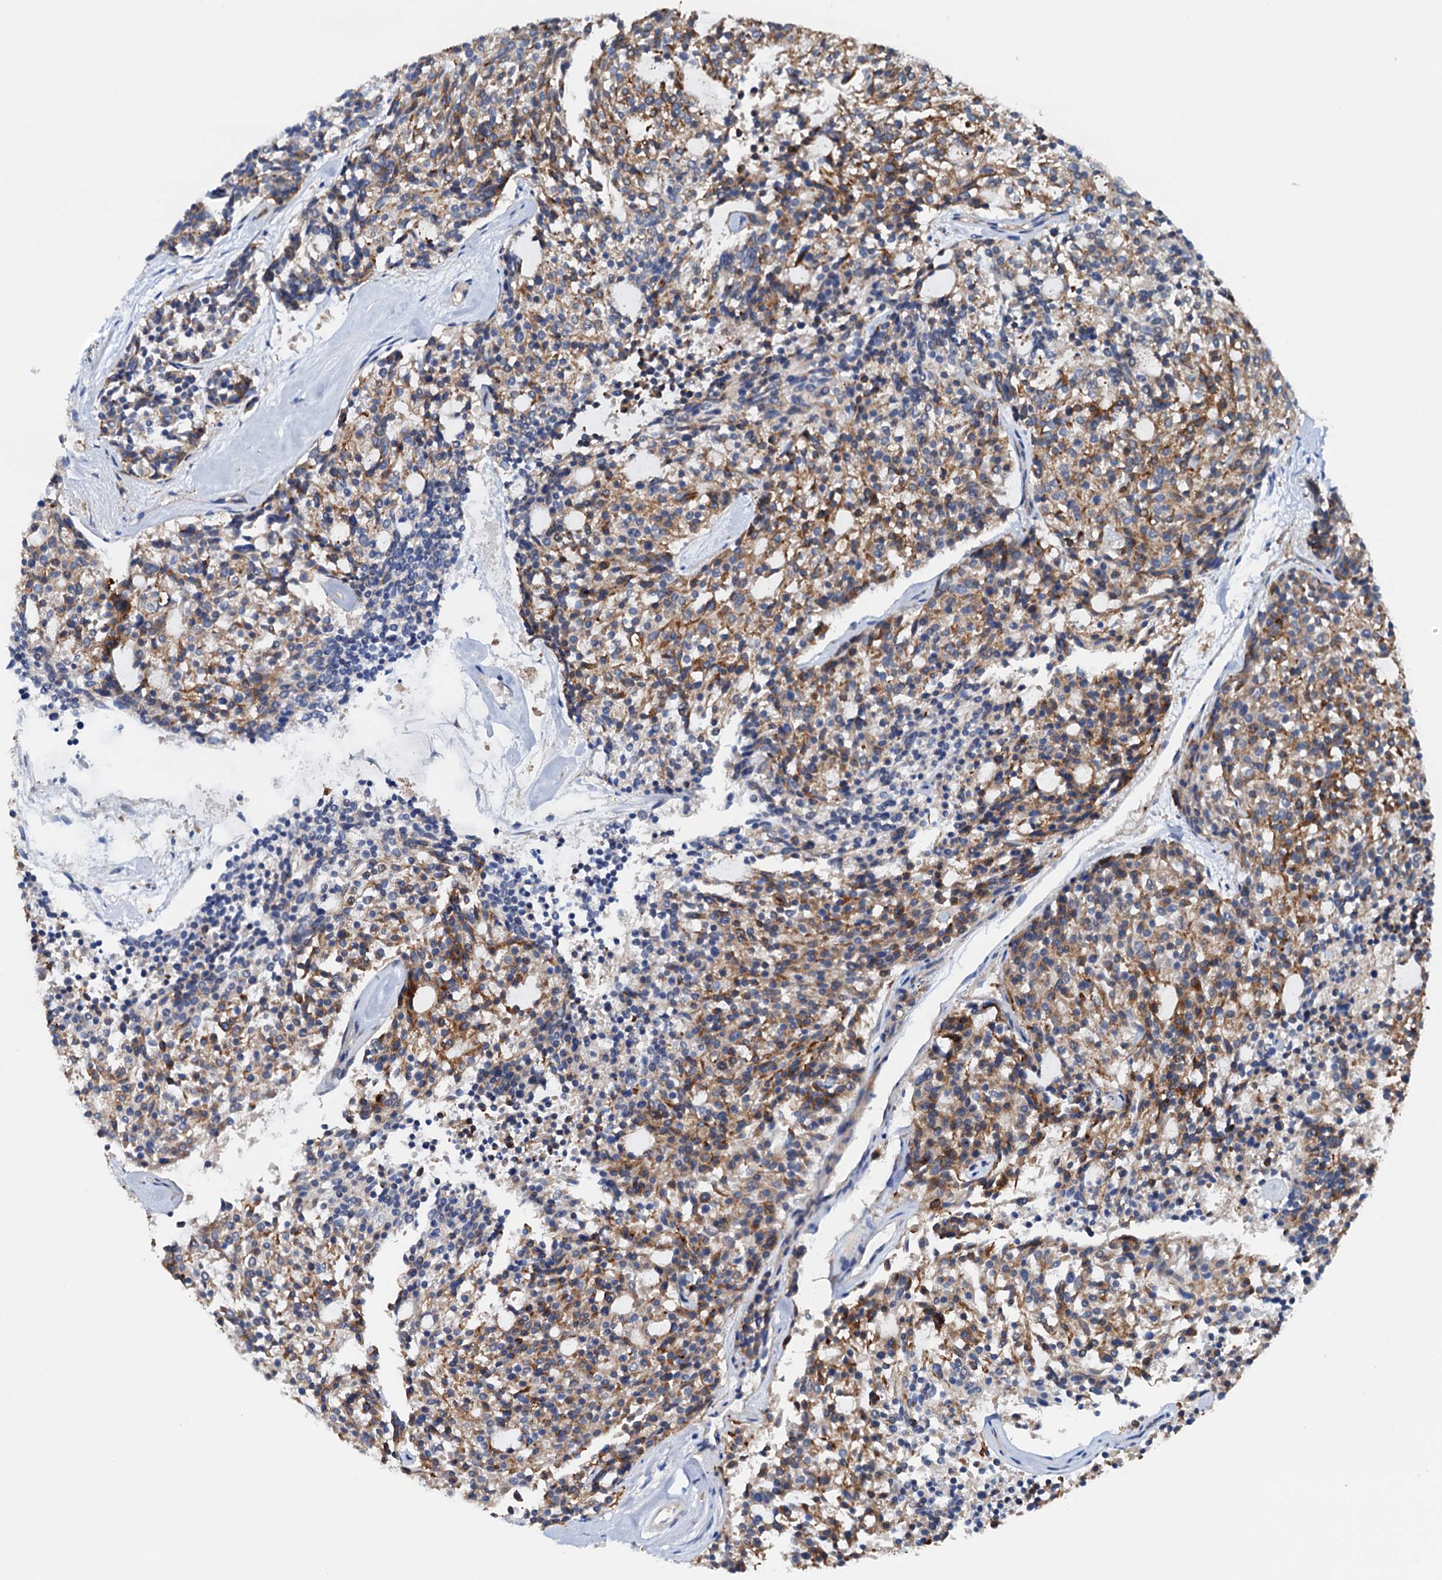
{"staining": {"intensity": "moderate", "quantity": ">75%", "location": "cytoplasmic/membranous"}, "tissue": "carcinoid", "cell_type": "Tumor cells", "image_type": "cancer", "snomed": [{"axis": "morphology", "description": "Carcinoid, malignant, NOS"}, {"axis": "topography", "description": "Pancreas"}], "caption": "A high-resolution micrograph shows IHC staining of carcinoid, which reveals moderate cytoplasmic/membranous staining in about >75% of tumor cells.", "gene": "RASSF9", "patient": {"sex": "female", "age": 54}}